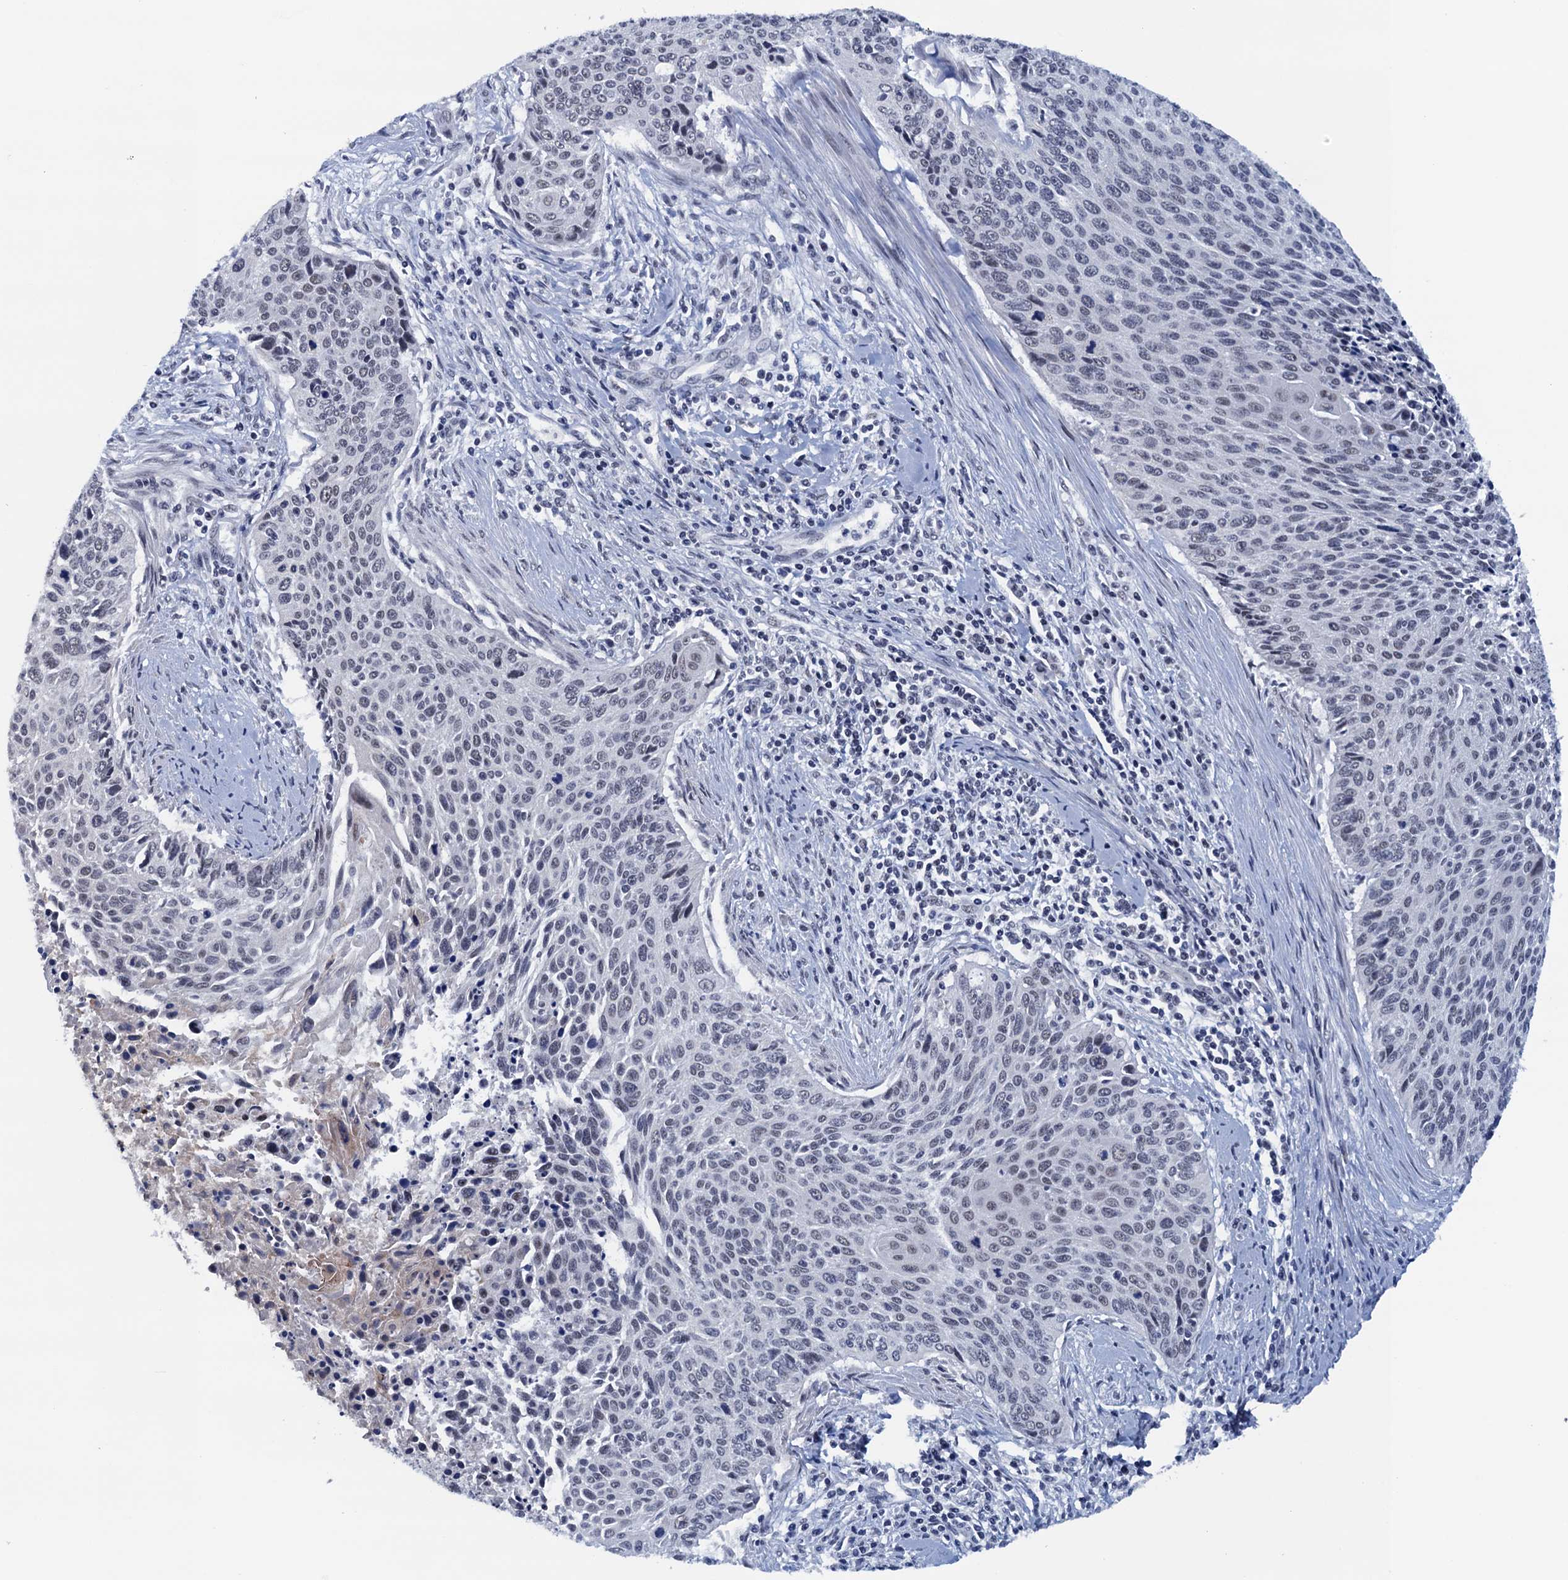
{"staining": {"intensity": "weak", "quantity": "<25%", "location": "nuclear"}, "tissue": "cervical cancer", "cell_type": "Tumor cells", "image_type": "cancer", "snomed": [{"axis": "morphology", "description": "Squamous cell carcinoma, NOS"}, {"axis": "topography", "description": "Cervix"}], "caption": "There is no significant staining in tumor cells of cervical squamous cell carcinoma. (Brightfield microscopy of DAB immunohistochemistry (IHC) at high magnification).", "gene": "FNBP4", "patient": {"sex": "female", "age": 55}}